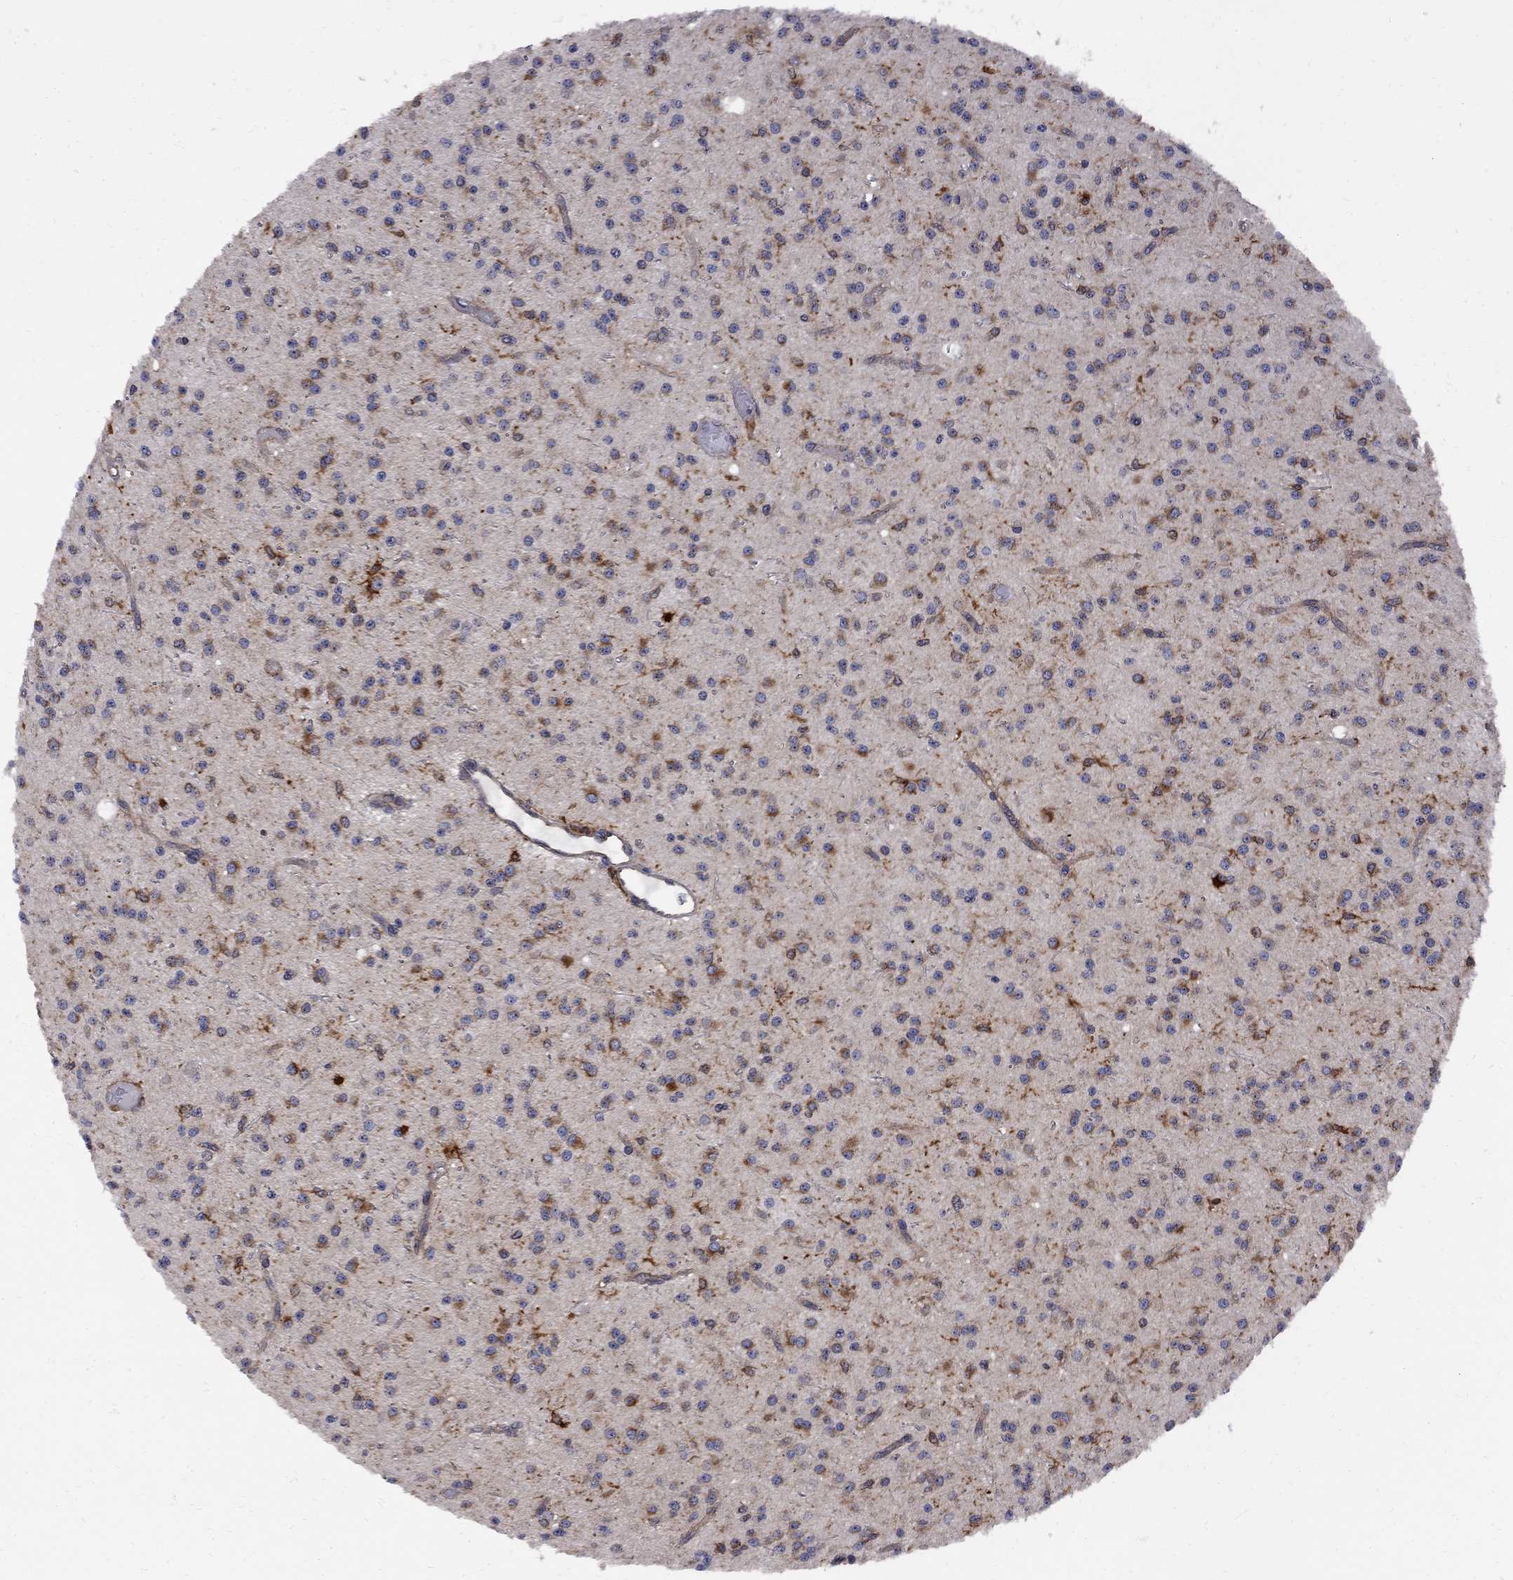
{"staining": {"intensity": "strong", "quantity": "<25%", "location": "cytoplasmic/membranous"}, "tissue": "glioma", "cell_type": "Tumor cells", "image_type": "cancer", "snomed": [{"axis": "morphology", "description": "Glioma, malignant, Low grade"}, {"axis": "topography", "description": "Brain"}], "caption": "IHC micrograph of glioma stained for a protein (brown), which exhibits medium levels of strong cytoplasmic/membranous expression in approximately <25% of tumor cells.", "gene": "MTHFR", "patient": {"sex": "male", "age": 27}}